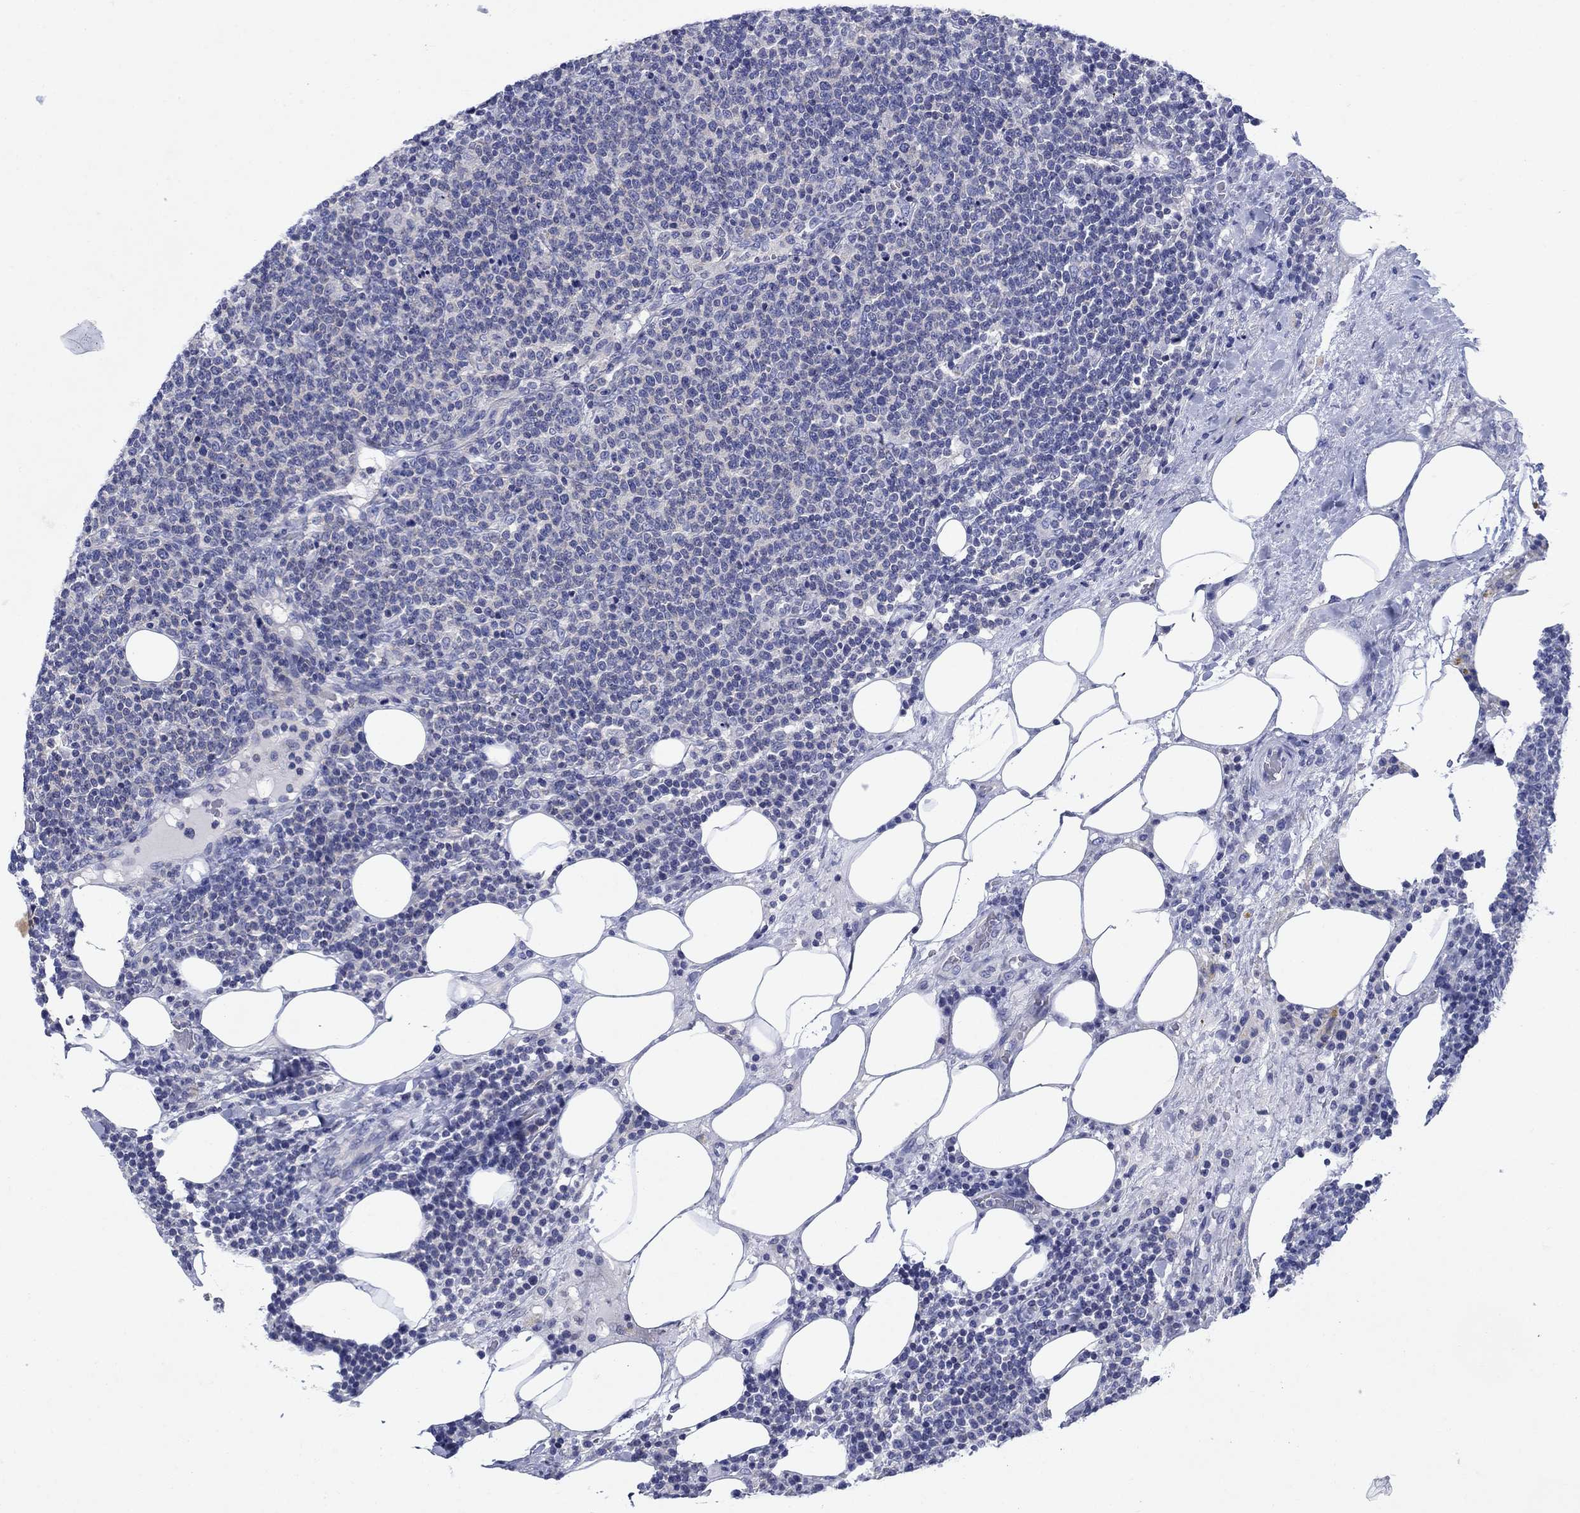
{"staining": {"intensity": "negative", "quantity": "none", "location": "none"}, "tissue": "lymphoma", "cell_type": "Tumor cells", "image_type": "cancer", "snomed": [{"axis": "morphology", "description": "Malignant lymphoma, non-Hodgkin's type, High grade"}, {"axis": "topography", "description": "Lymph node"}], "caption": "High magnification brightfield microscopy of malignant lymphoma, non-Hodgkin's type (high-grade) stained with DAB (3,3'-diaminobenzidine) (brown) and counterstained with hematoxylin (blue): tumor cells show no significant positivity.", "gene": "SULT2B1", "patient": {"sex": "male", "age": 61}}